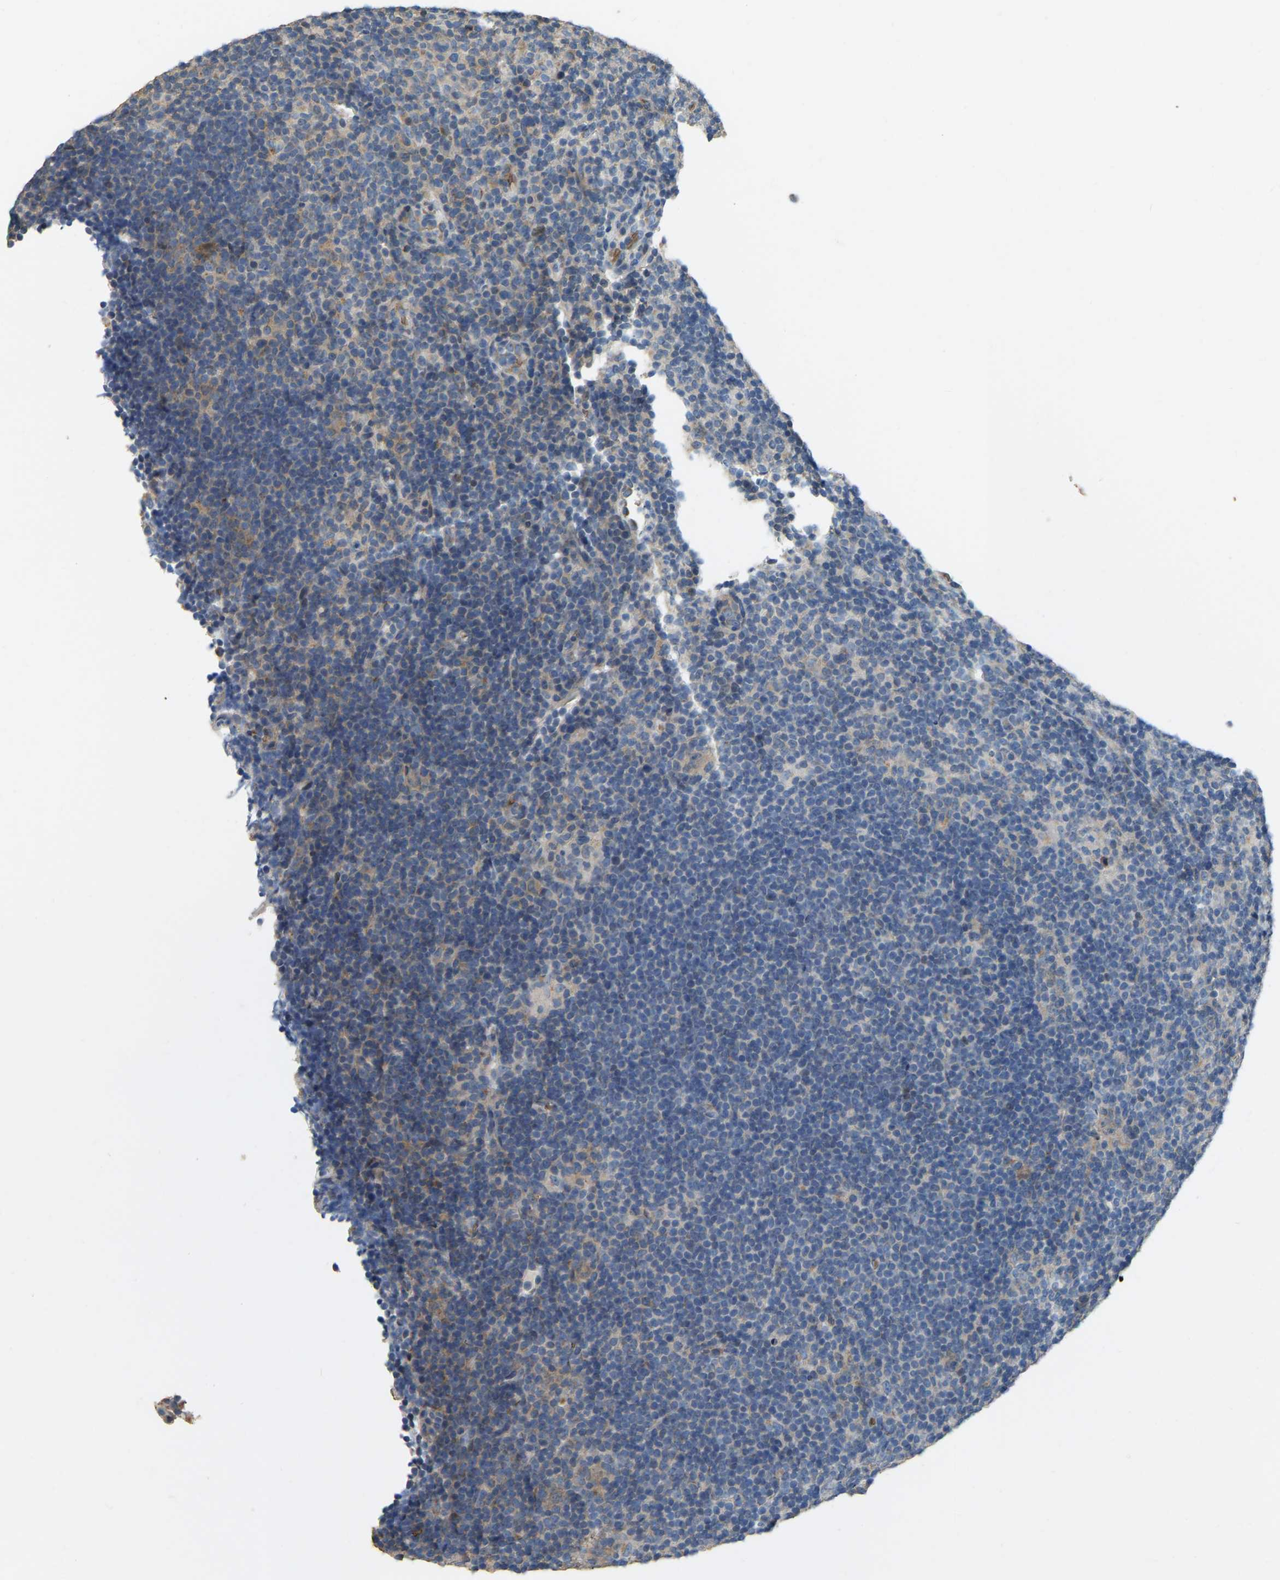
{"staining": {"intensity": "weak", "quantity": "25%-75%", "location": "cytoplasmic/membranous"}, "tissue": "lymphoma", "cell_type": "Tumor cells", "image_type": "cancer", "snomed": [{"axis": "morphology", "description": "Hodgkin's disease, NOS"}, {"axis": "topography", "description": "Lymph node"}], "caption": "Protein expression analysis of lymphoma shows weak cytoplasmic/membranous staining in approximately 25%-75% of tumor cells.", "gene": "CFAP298", "patient": {"sex": "female", "age": 57}}